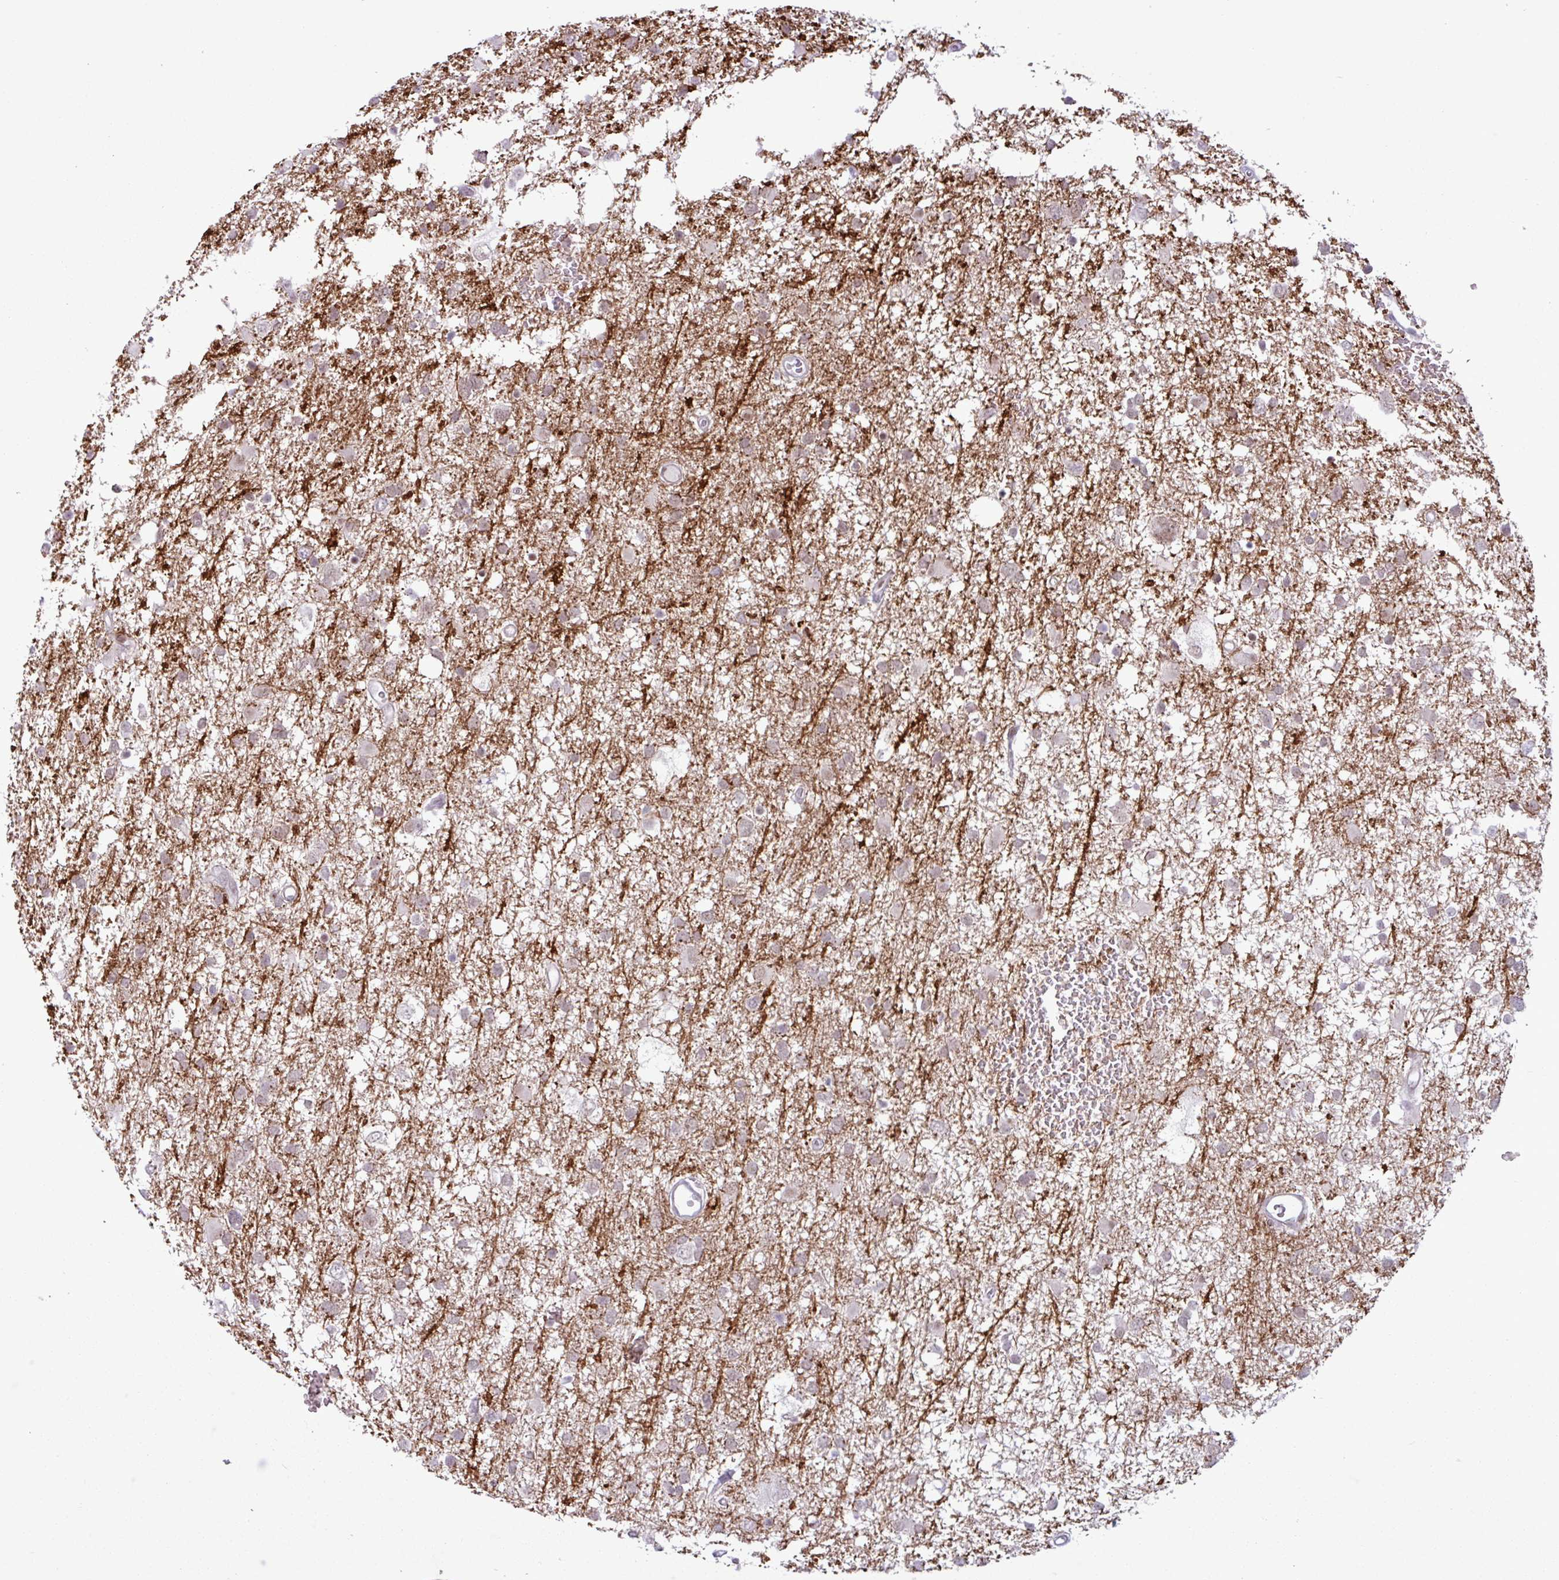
{"staining": {"intensity": "weak", "quantity": ">75%", "location": "nuclear"}, "tissue": "glioma", "cell_type": "Tumor cells", "image_type": "cancer", "snomed": [{"axis": "morphology", "description": "Glioma, malignant, High grade"}, {"axis": "topography", "description": "Brain"}], "caption": "IHC of malignant glioma (high-grade) reveals low levels of weak nuclear positivity in about >75% of tumor cells.", "gene": "NOTCH2", "patient": {"sex": "male", "age": 61}}